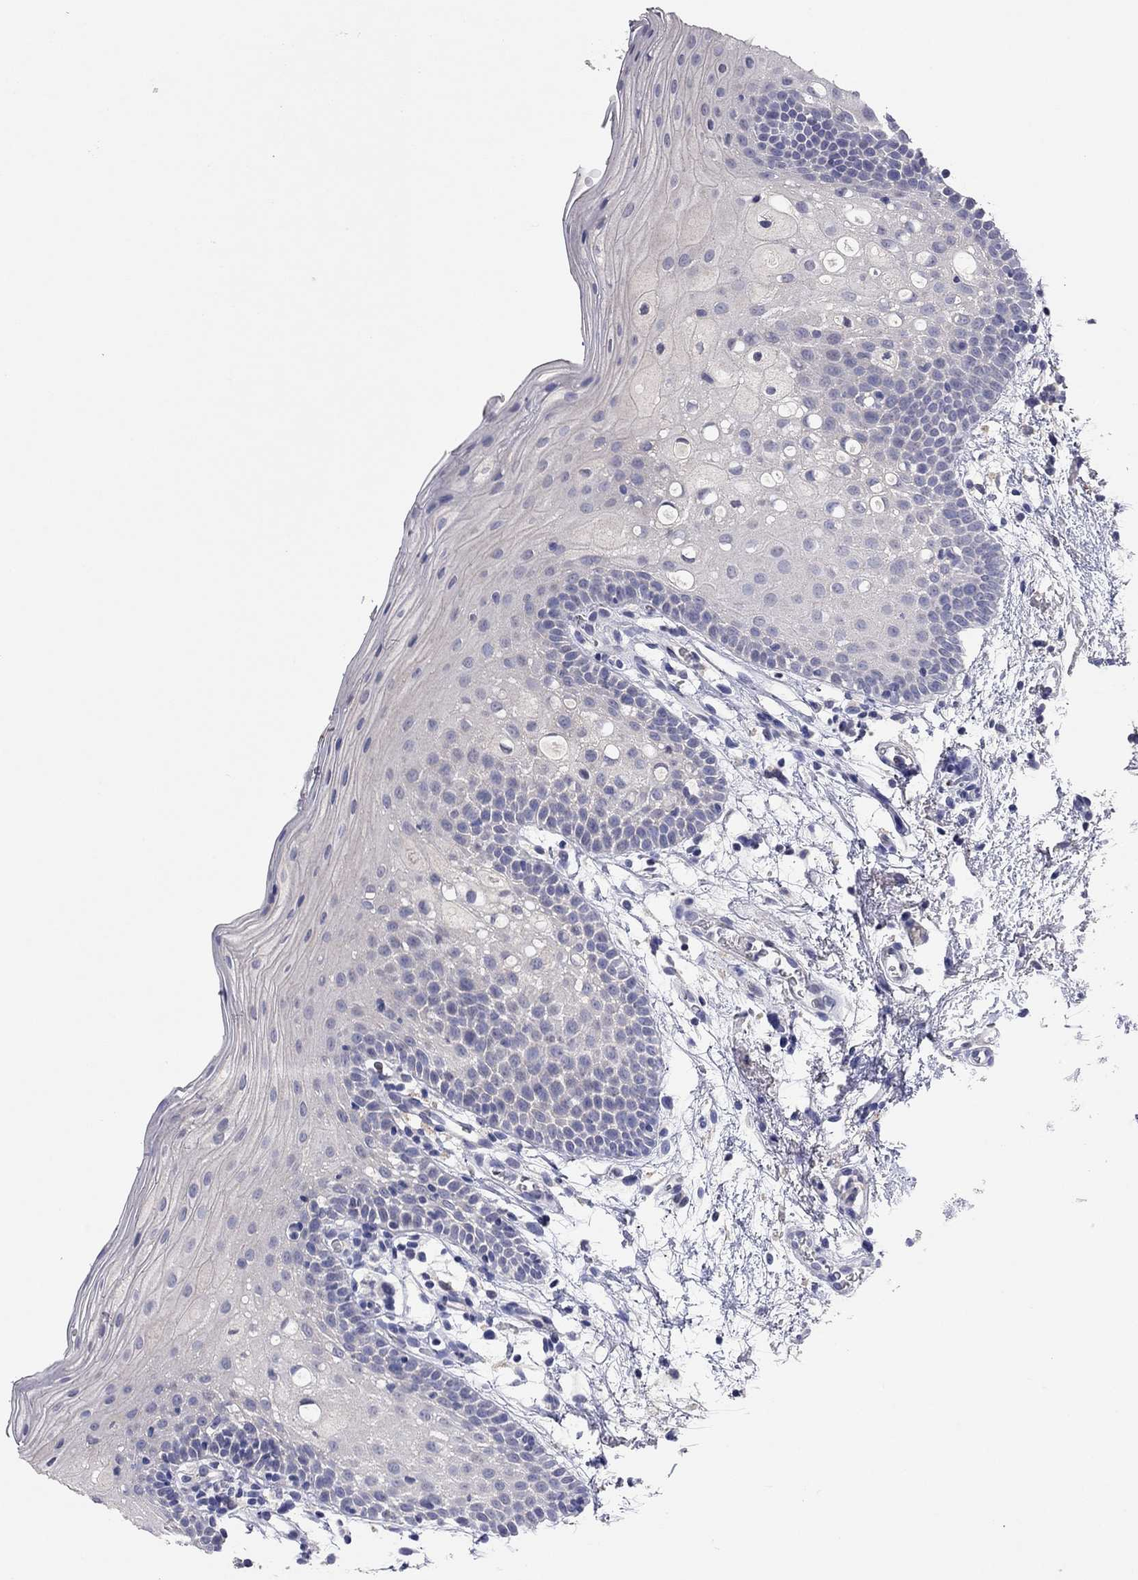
{"staining": {"intensity": "negative", "quantity": "none", "location": "none"}, "tissue": "oral mucosa", "cell_type": "Squamous epithelial cells", "image_type": "normal", "snomed": [{"axis": "morphology", "description": "Normal tissue, NOS"}, {"axis": "topography", "description": "Oral tissue"}, {"axis": "topography", "description": "Tounge, NOS"}], "caption": "Squamous epithelial cells are negative for protein expression in unremarkable human oral mucosa. Nuclei are stained in blue.", "gene": "MMP13", "patient": {"sex": "female", "age": 83}}